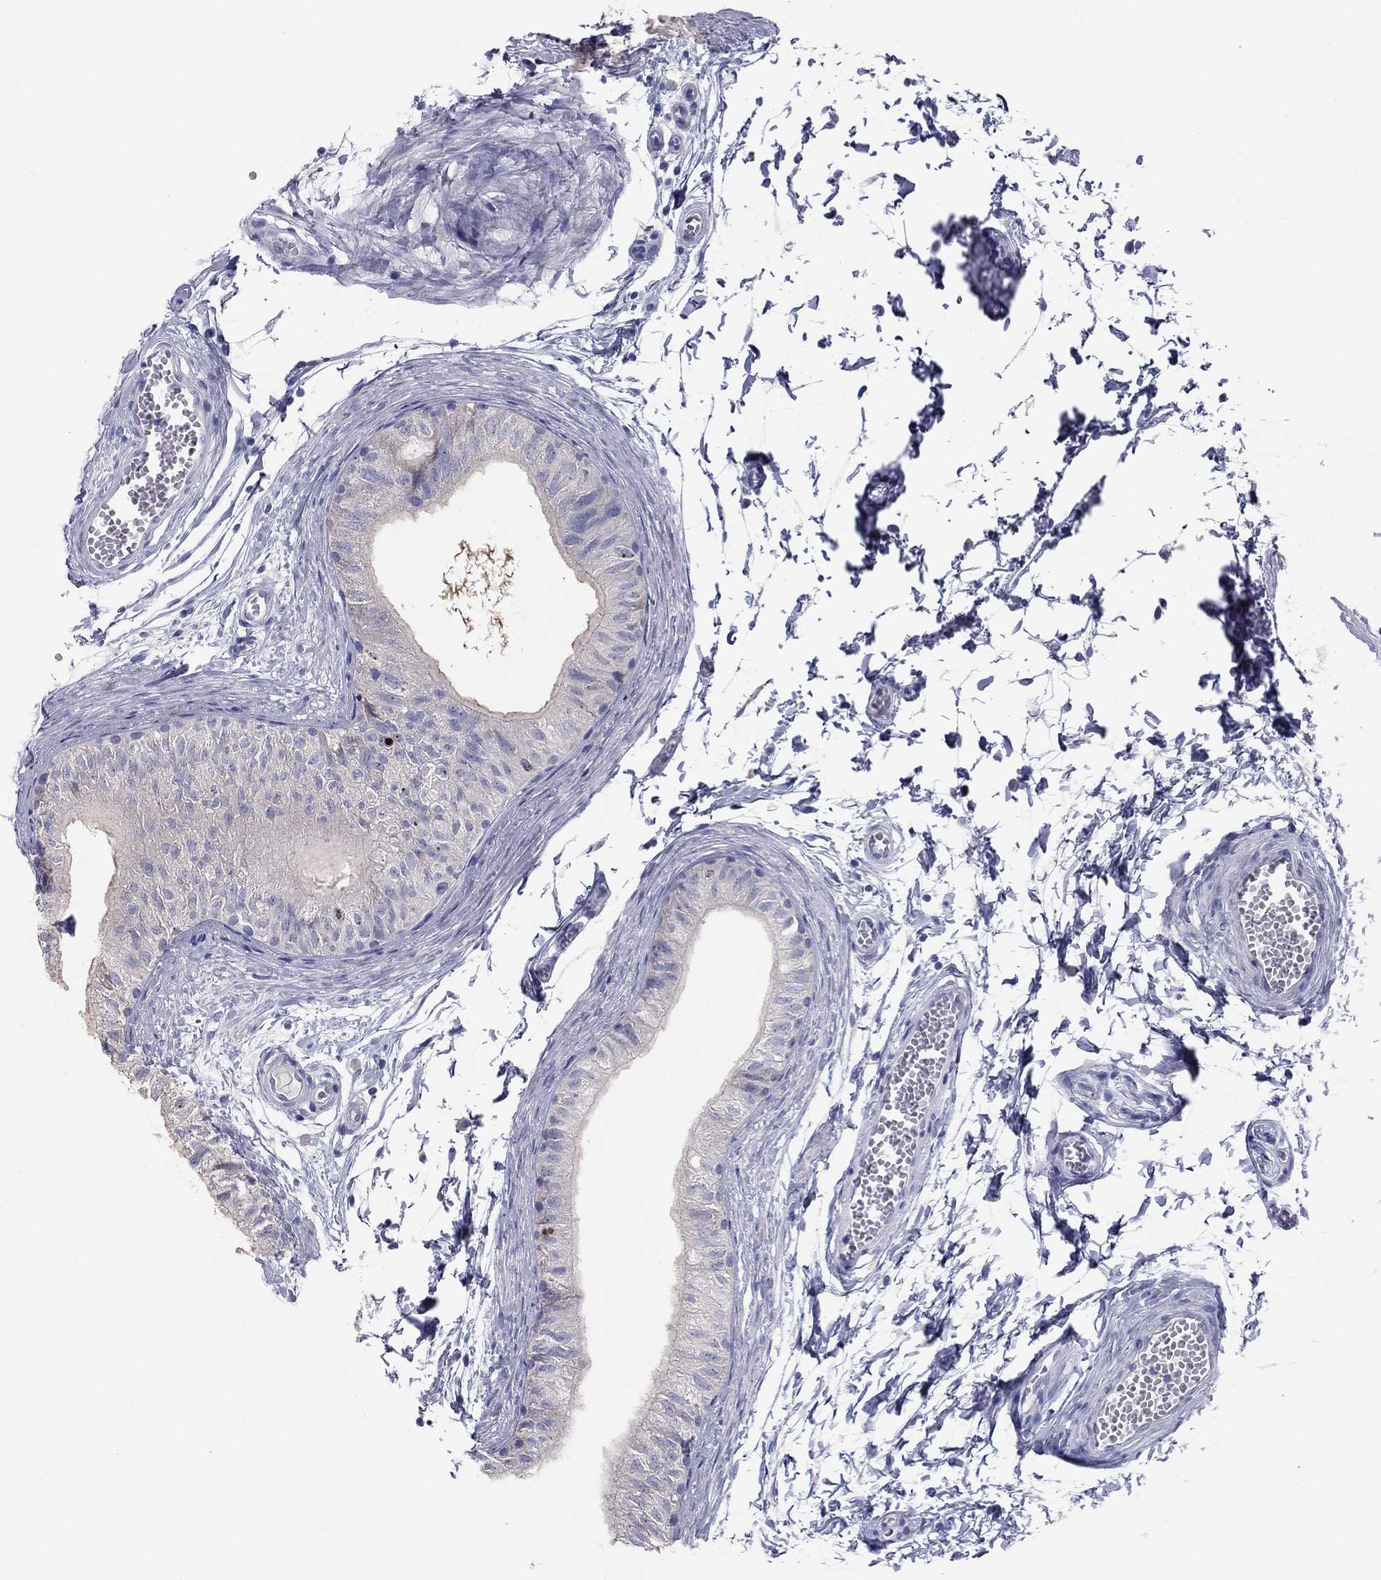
{"staining": {"intensity": "negative", "quantity": "none", "location": "none"}, "tissue": "epididymis", "cell_type": "Glandular cells", "image_type": "normal", "snomed": [{"axis": "morphology", "description": "Normal tissue, NOS"}, {"axis": "topography", "description": "Epididymis"}], "caption": "Immunohistochemistry (IHC) of normal human epididymis reveals no positivity in glandular cells.", "gene": "GRK7", "patient": {"sex": "male", "age": 22}}